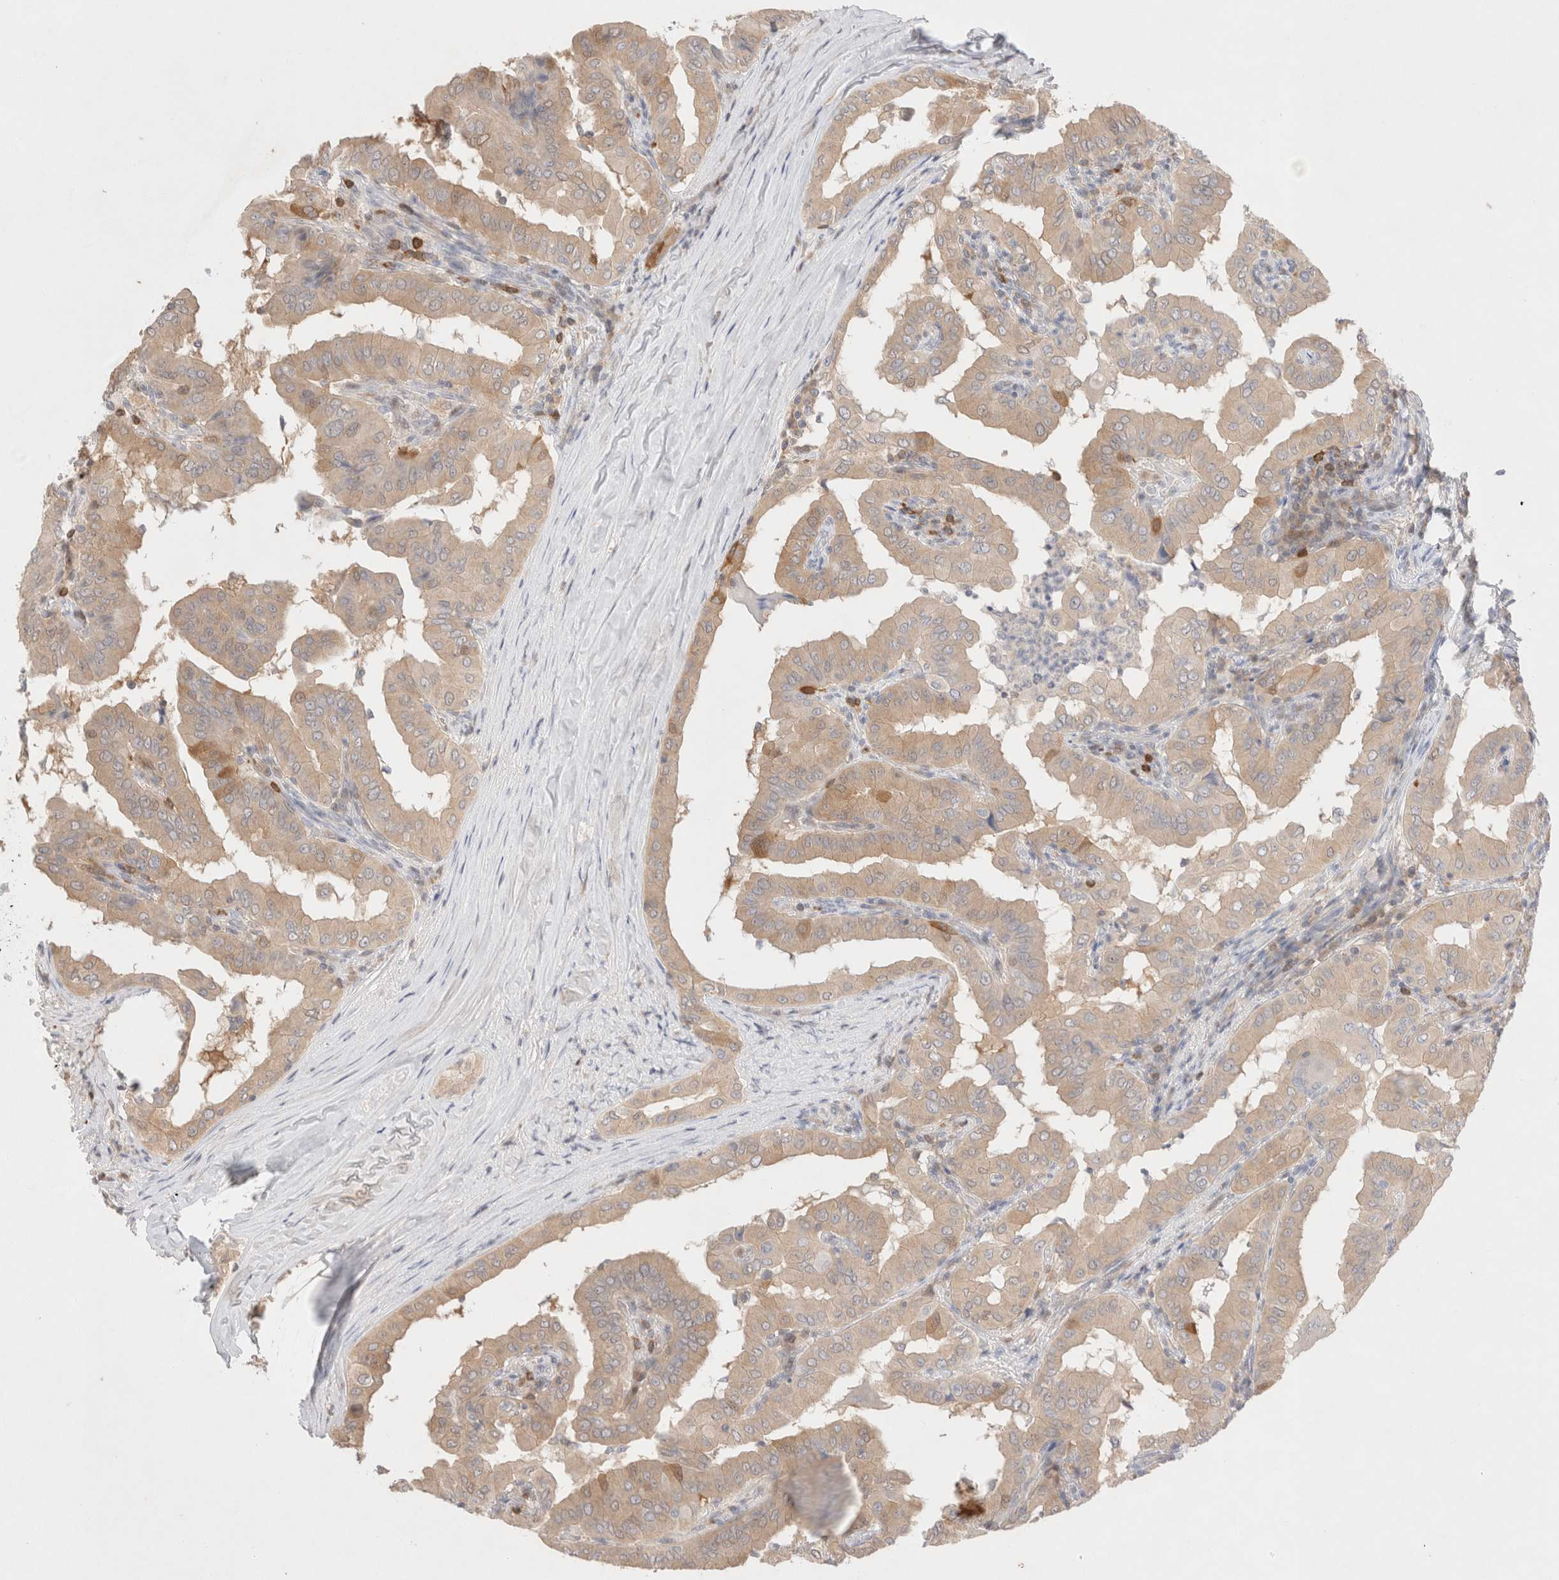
{"staining": {"intensity": "weak", "quantity": ">75%", "location": "cytoplasmic/membranous"}, "tissue": "thyroid cancer", "cell_type": "Tumor cells", "image_type": "cancer", "snomed": [{"axis": "morphology", "description": "Papillary adenocarcinoma, NOS"}, {"axis": "topography", "description": "Thyroid gland"}], "caption": "Immunohistochemistry staining of thyroid cancer, which shows low levels of weak cytoplasmic/membranous staining in about >75% of tumor cells indicating weak cytoplasmic/membranous protein staining. The staining was performed using DAB (3,3'-diaminobenzidine) (brown) for protein detection and nuclei were counterstained in hematoxylin (blue).", "gene": "STARD10", "patient": {"sex": "male", "age": 33}}